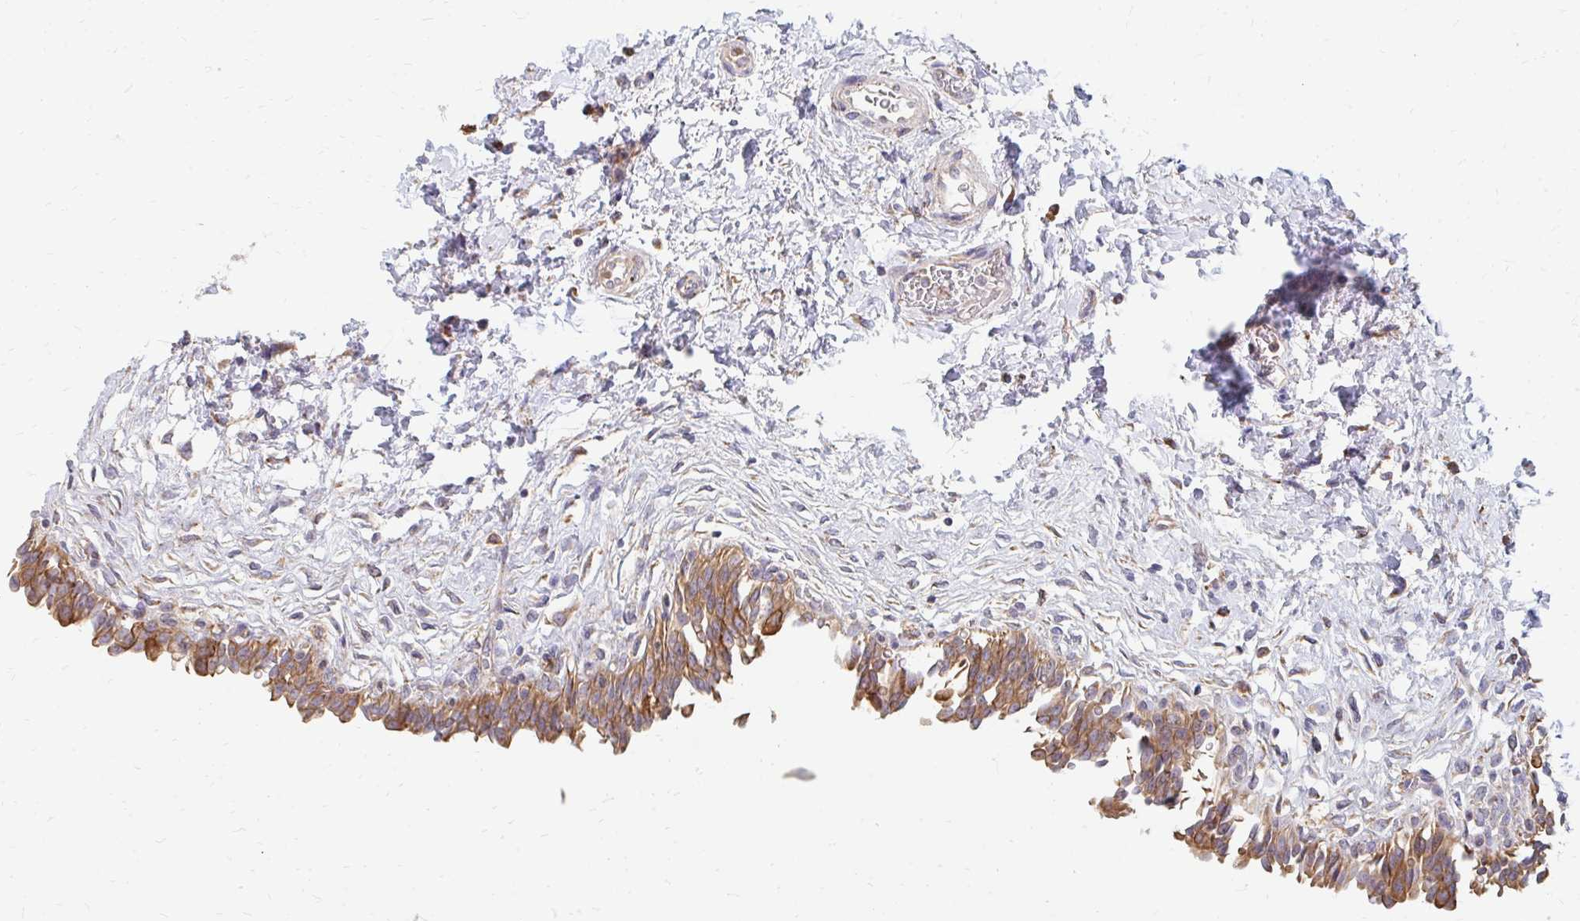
{"staining": {"intensity": "moderate", "quantity": ">75%", "location": "cytoplasmic/membranous"}, "tissue": "urinary bladder", "cell_type": "Urothelial cells", "image_type": "normal", "snomed": [{"axis": "morphology", "description": "Normal tissue, NOS"}, {"axis": "topography", "description": "Urinary bladder"}], "caption": "Immunohistochemical staining of unremarkable urinary bladder demonstrates >75% levels of moderate cytoplasmic/membranous protein positivity in about >75% of urothelial cells.", "gene": "PPP1R13L", "patient": {"sex": "male", "age": 37}}